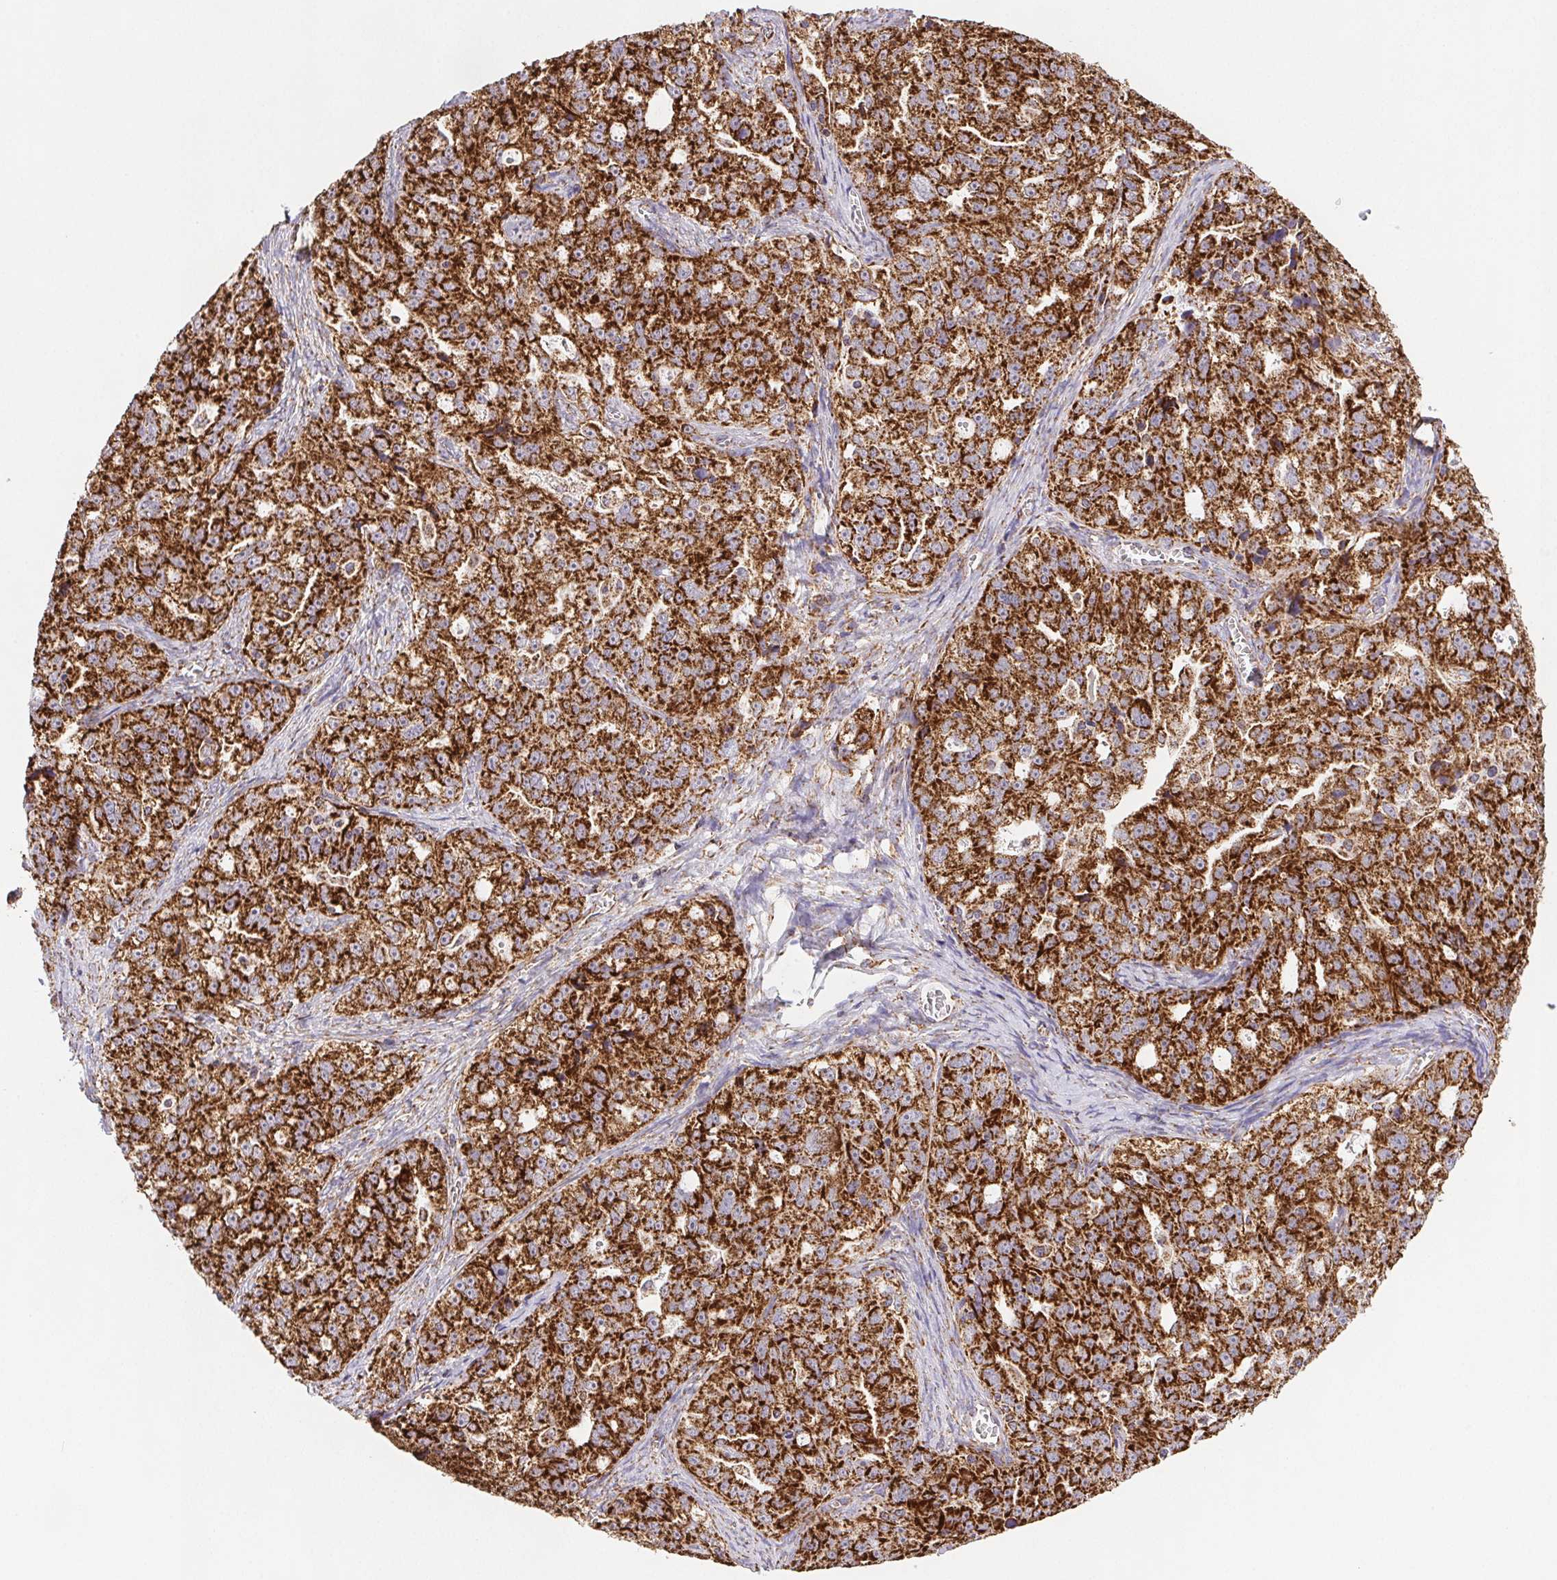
{"staining": {"intensity": "strong", "quantity": ">75%", "location": "cytoplasmic/membranous"}, "tissue": "ovarian cancer", "cell_type": "Tumor cells", "image_type": "cancer", "snomed": [{"axis": "morphology", "description": "Cystadenocarcinoma, serous, NOS"}, {"axis": "topography", "description": "Ovary"}], "caption": "The image displays staining of ovarian cancer (serous cystadenocarcinoma), revealing strong cytoplasmic/membranous protein positivity (brown color) within tumor cells.", "gene": "NIPSNAP2", "patient": {"sex": "female", "age": 51}}